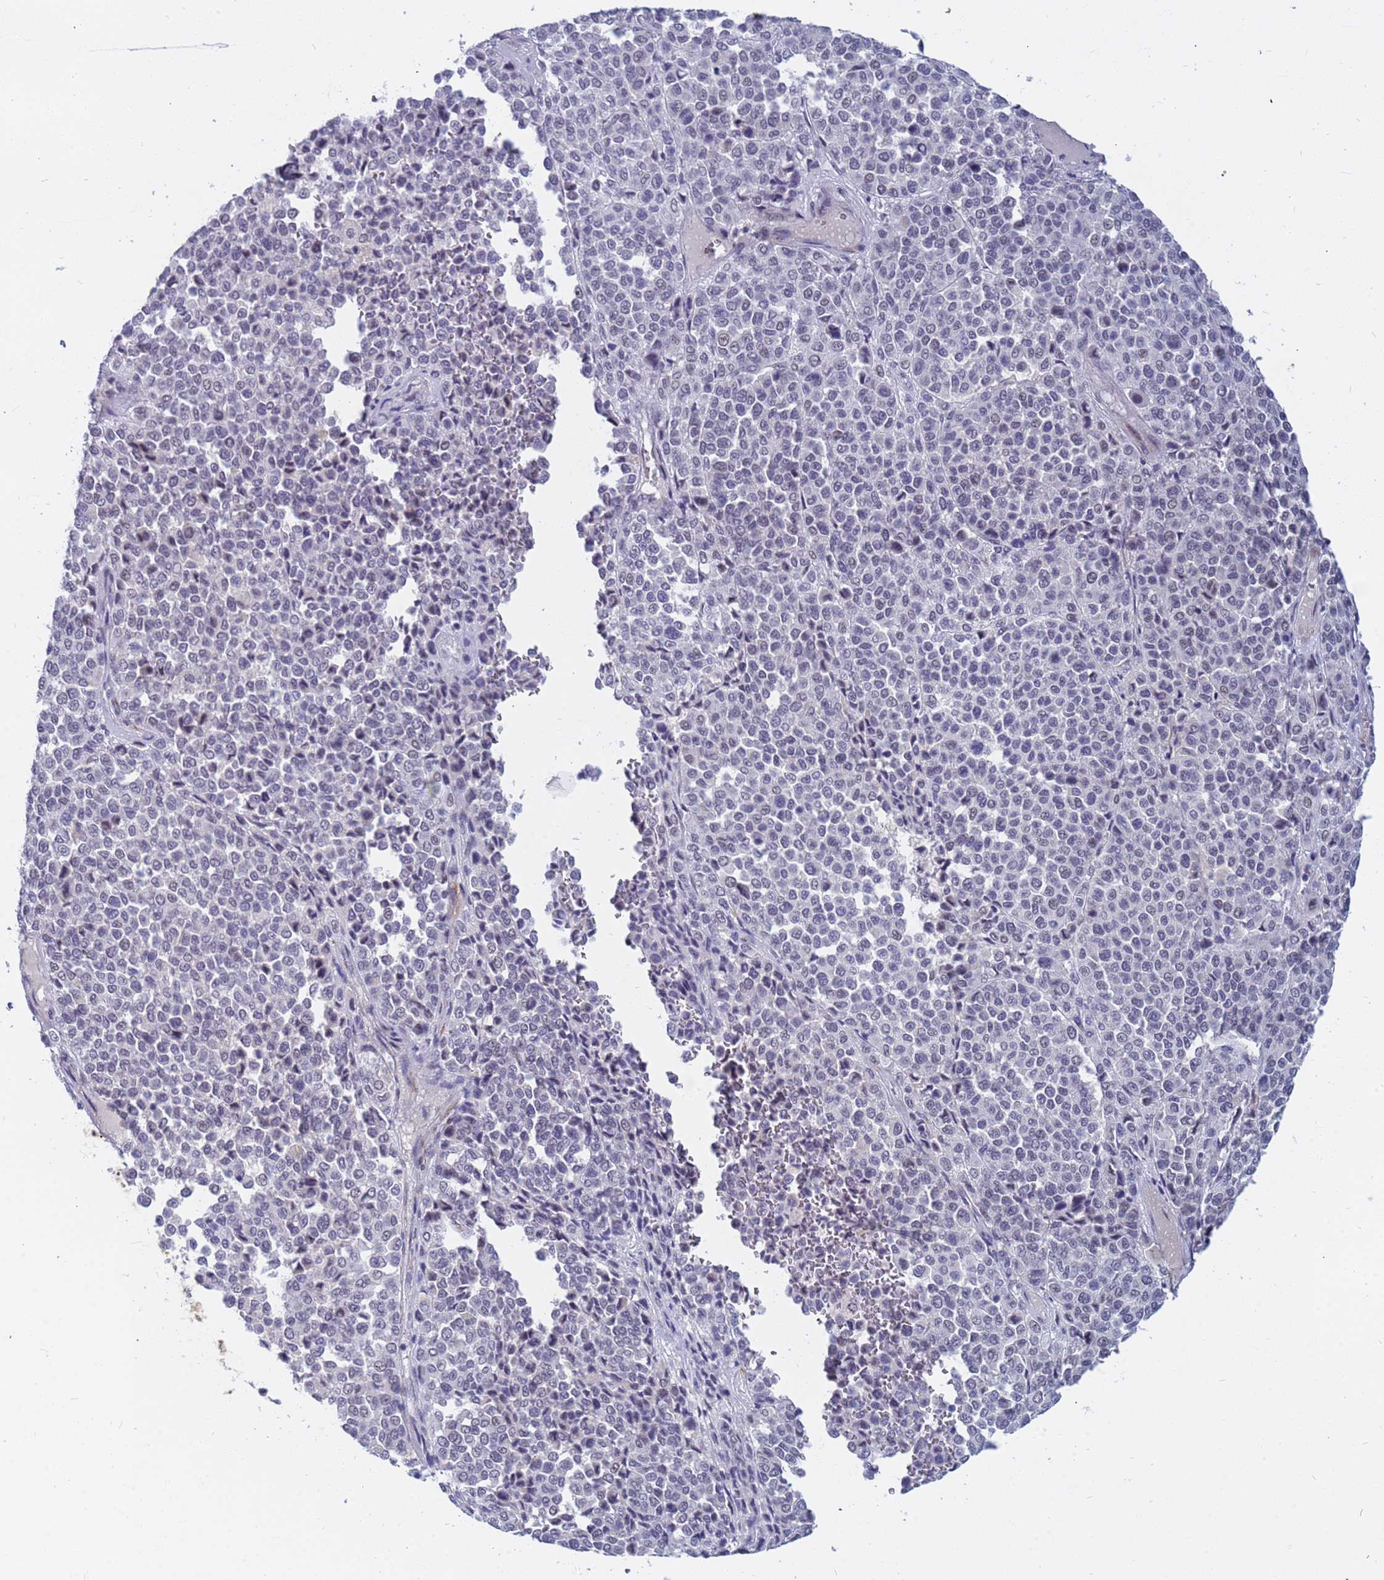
{"staining": {"intensity": "negative", "quantity": "none", "location": "none"}, "tissue": "melanoma", "cell_type": "Tumor cells", "image_type": "cancer", "snomed": [{"axis": "morphology", "description": "Malignant melanoma, Metastatic site"}, {"axis": "topography", "description": "Pancreas"}], "caption": "High power microscopy image of an IHC histopathology image of melanoma, revealing no significant positivity in tumor cells.", "gene": "CXorf65", "patient": {"sex": "female", "age": 30}}